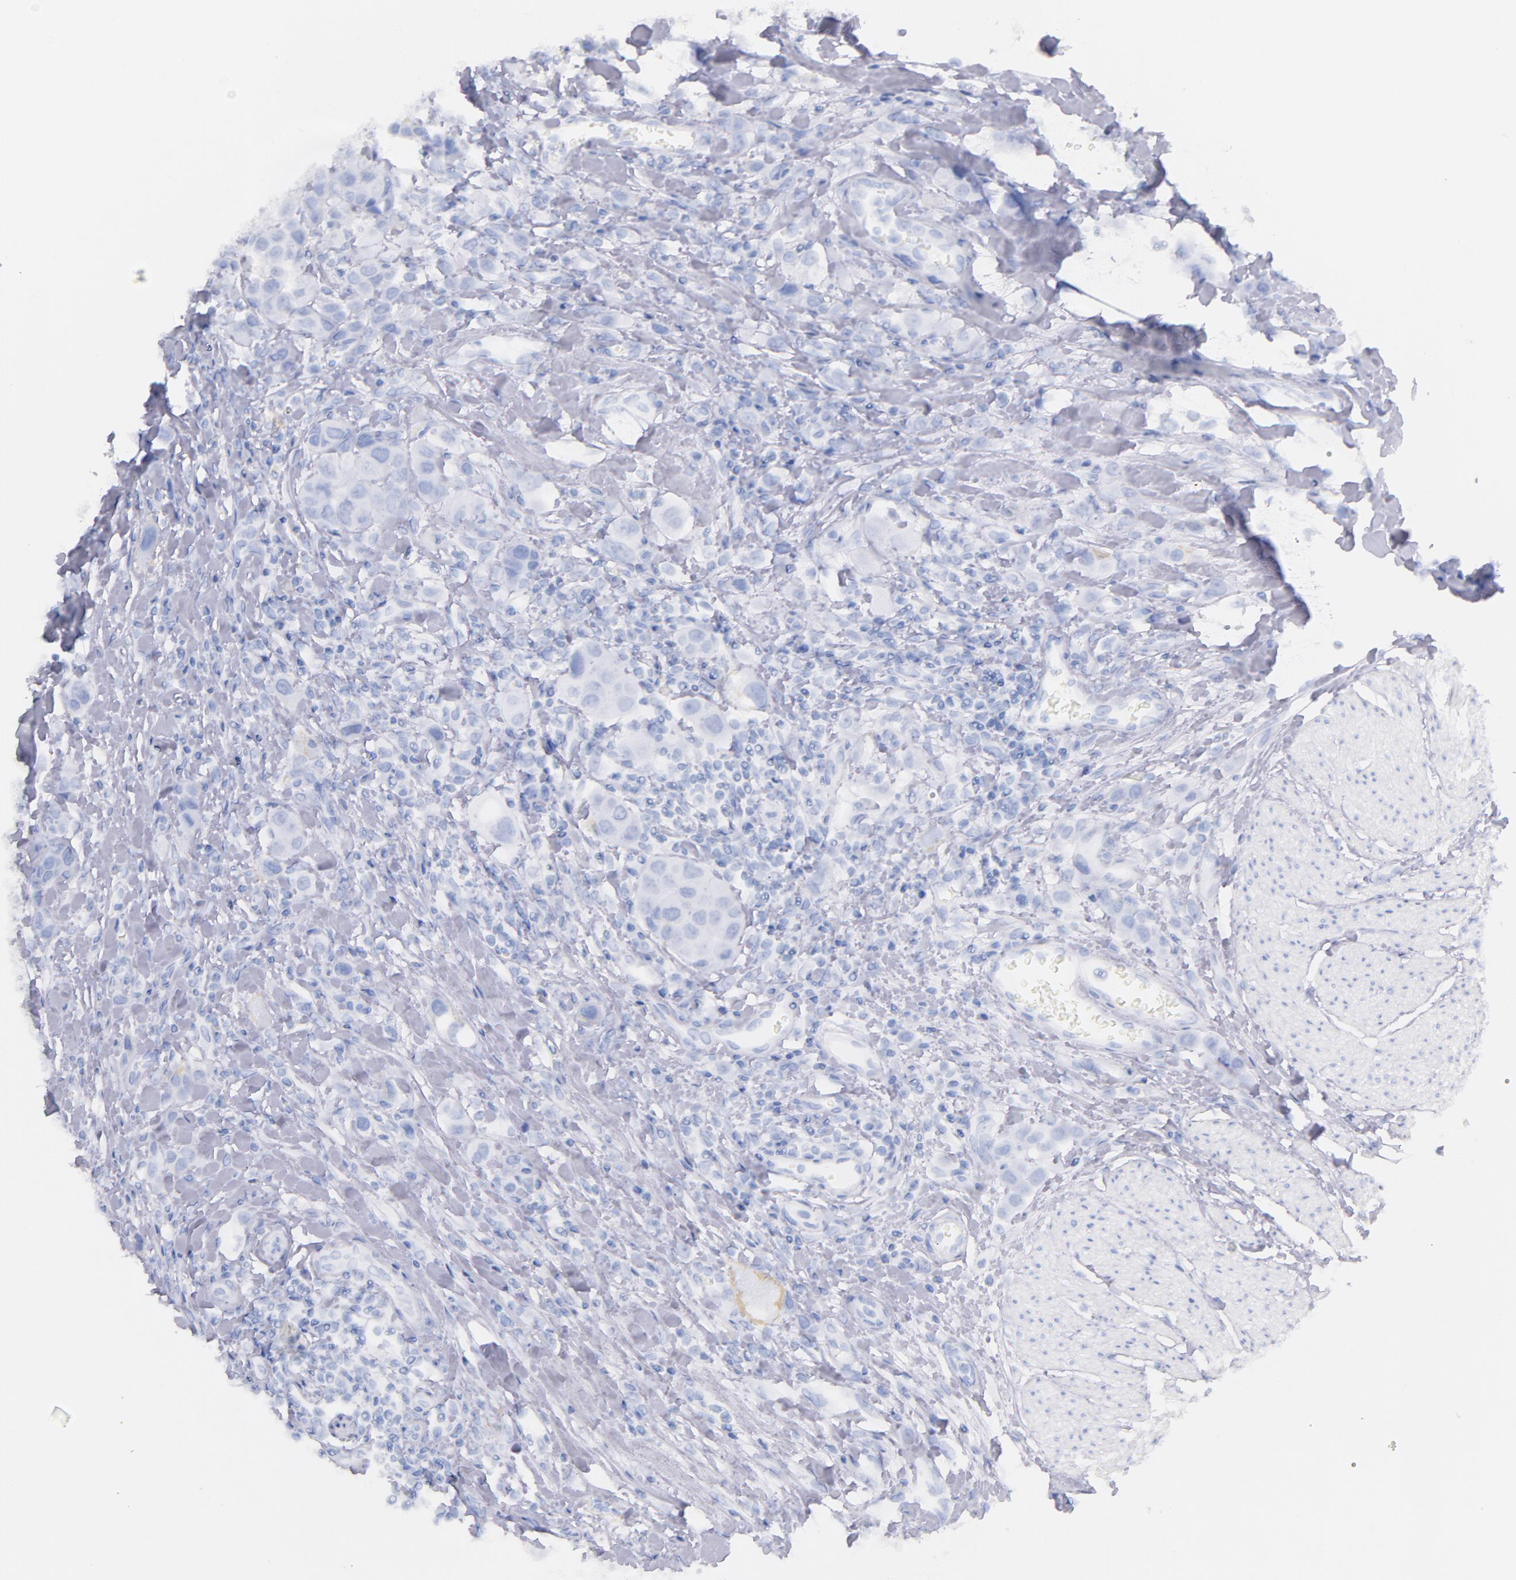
{"staining": {"intensity": "negative", "quantity": "none", "location": "none"}, "tissue": "urothelial cancer", "cell_type": "Tumor cells", "image_type": "cancer", "snomed": [{"axis": "morphology", "description": "Urothelial carcinoma, High grade"}, {"axis": "topography", "description": "Urinary bladder"}], "caption": "DAB immunohistochemical staining of human urothelial cancer reveals no significant positivity in tumor cells.", "gene": "CD44", "patient": {"sex": "male", "age": 50}}